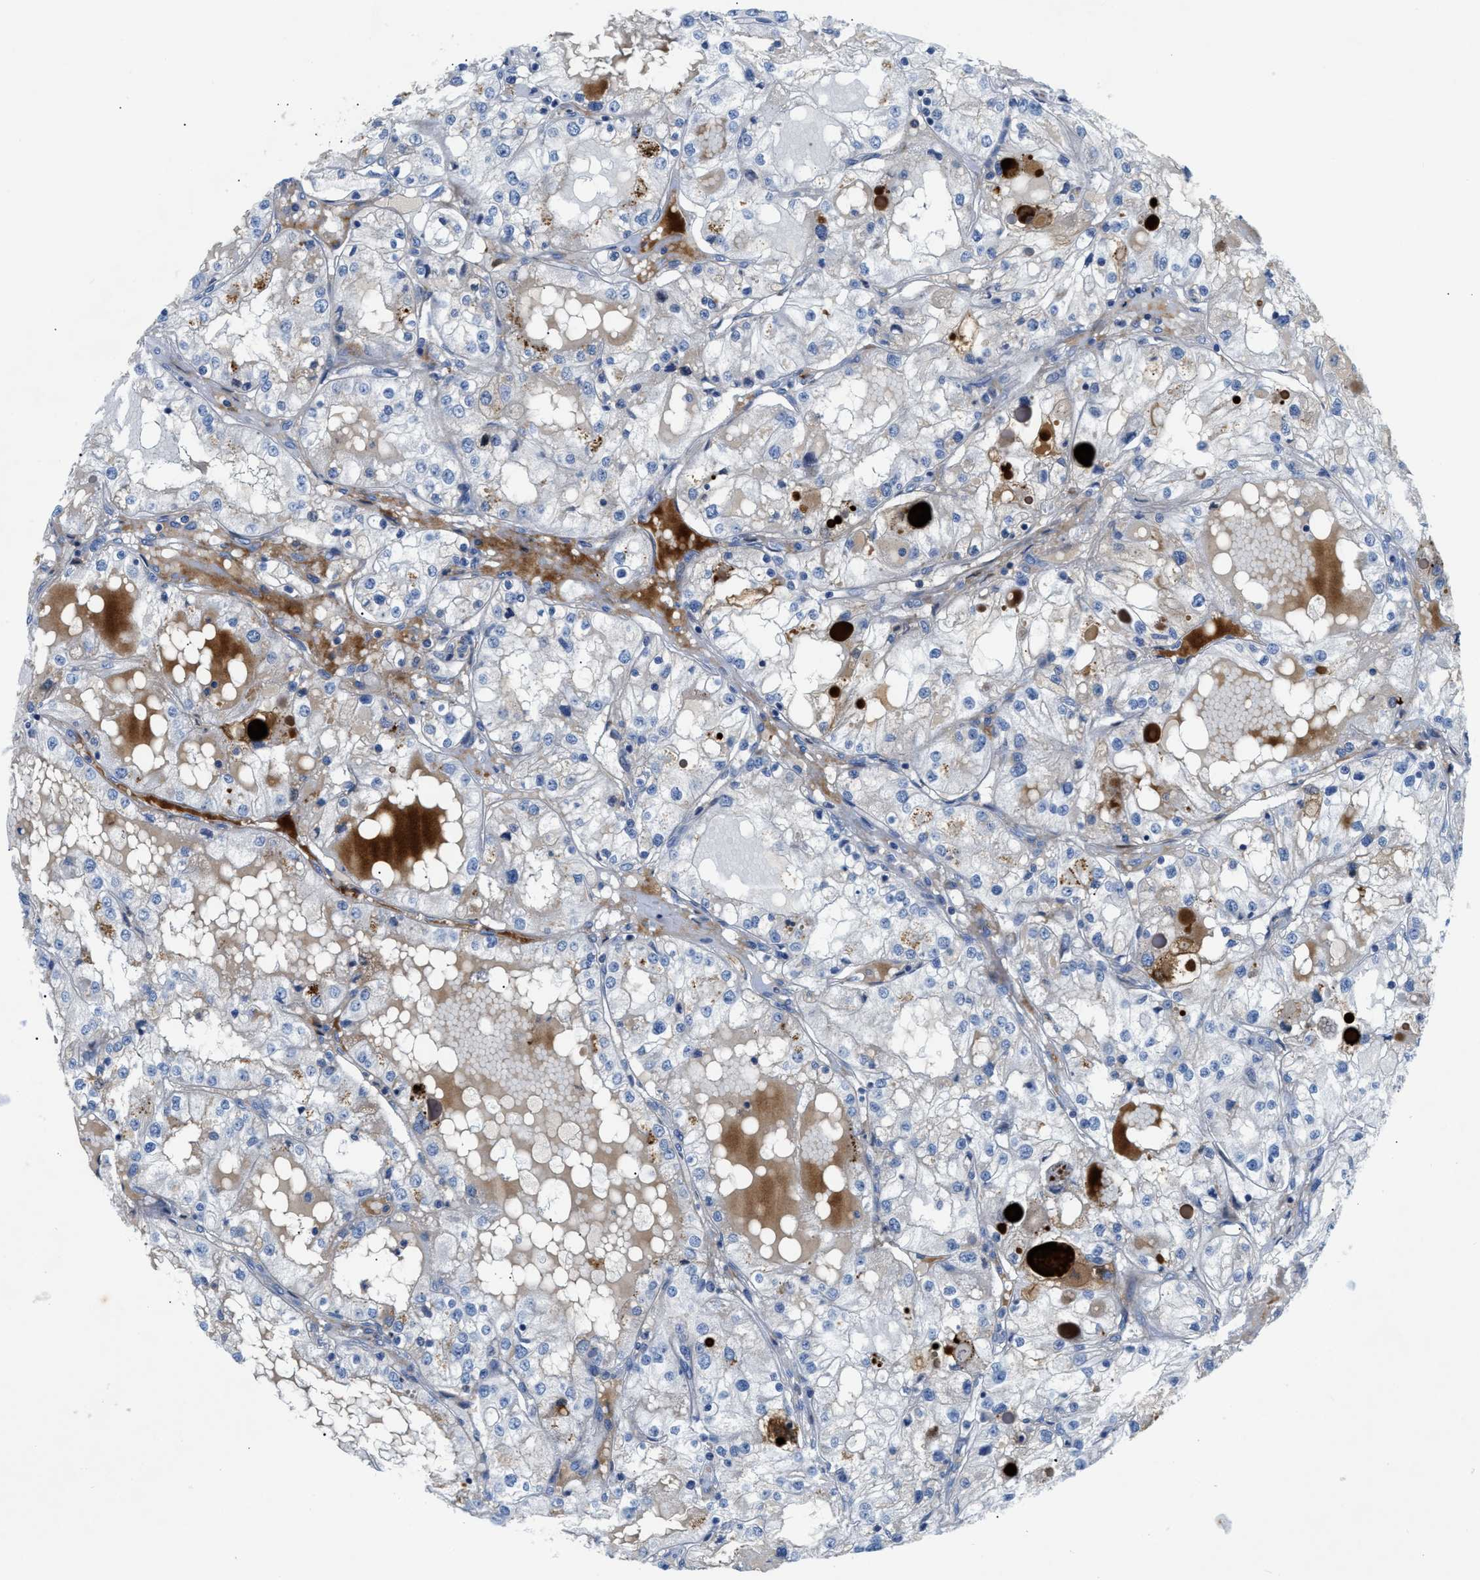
{"staining": {"intensity": "negative", "quantity": "none", "location": "none"}, "tissue": "renal cancer", "cell_type": "Tumor cells", "image_type": "cancer", "snomed": [{"axis": "morphology", "description": "Adenocarcinoma, NOS"}, {"axis": "topography", "description": "Kidney"}], "caption": "This is an immunohistochemistry (IHC) image of human adenocarcinoma (renal). There is no staining in tumor cells.", "gene": "OR9K2", "patient": {"sex": "male", "age": 68}}